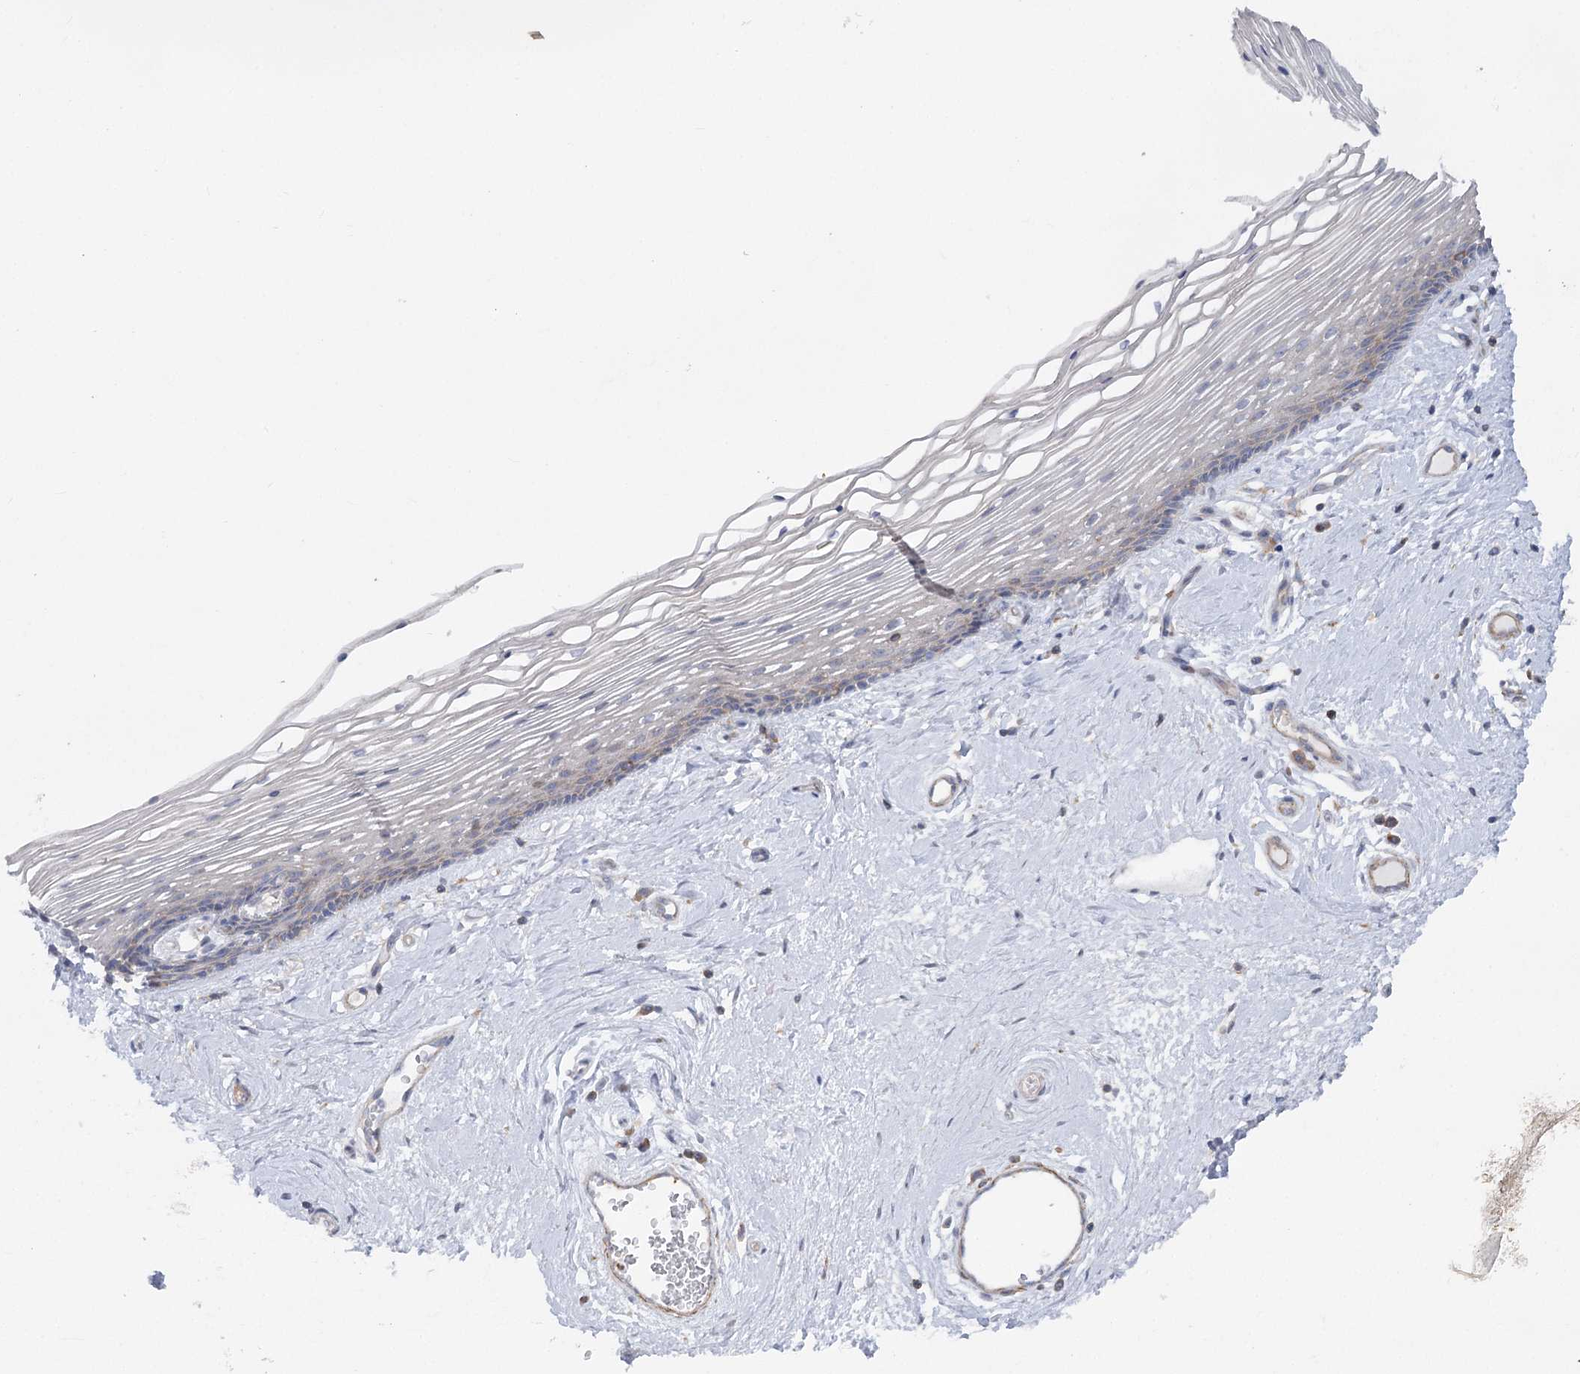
{"staining": {"intensity": "negative", "quantity": "none", "location": "none"}, "tissue": "vagina", "cell_type": "Squamous epithelial cells", "image_type": "normal", "snomed": [{"axis": "morphology", "description": "Normal tissue, NOS"}, {"axis": "topography", "description": "Vagina"}], "caption": "The IHC micrograph has no significant expression in squamous epithelial cells of vagina.", "gene": "LARP1B", "patient": {"sex": "female", "age": 46}}